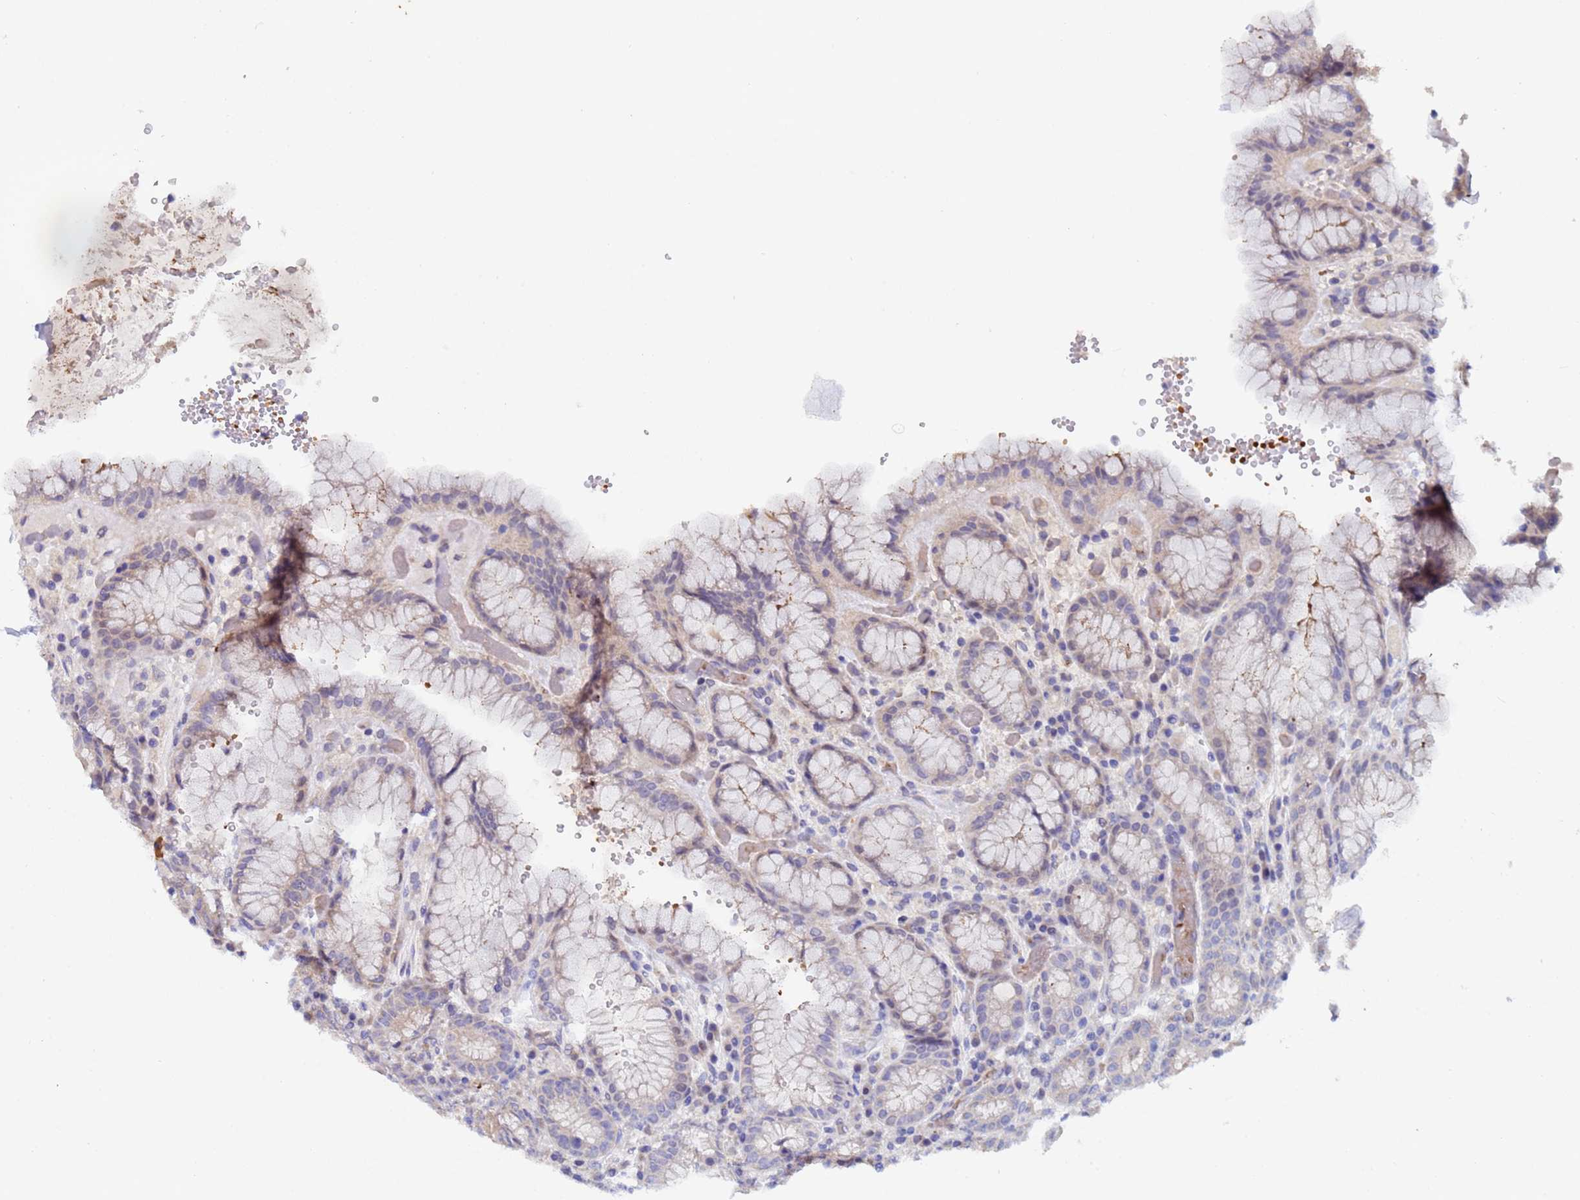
{"staining": {"intensity": "moderate", "quantity": "<25%", "location": "cytoplasmic/membranous"}, "tissue": "stomach", "cell_type": "Glandular cells", "image_type": "normal", "snomed": [{"axis": "morphology", "description": "Normal tissue, NOS"}, {"axis": "topography", "description": "Stomach, upper"}], "caption": "Stomach stained with DAB (3,3'-diaminobenzidine) IHC reveals low levels of moderate cytoplasmic/membranous expression in about <25% of glandular cells. The staining was performed using DAB (3,3'-diaminobenzidine) to visualize the protein expression in brown, while the nuclei were stained in blue with hematoxylin (Magnification: 20x).", "gene": "IHO1", "patient": {"sex": "male", "age": 52}}